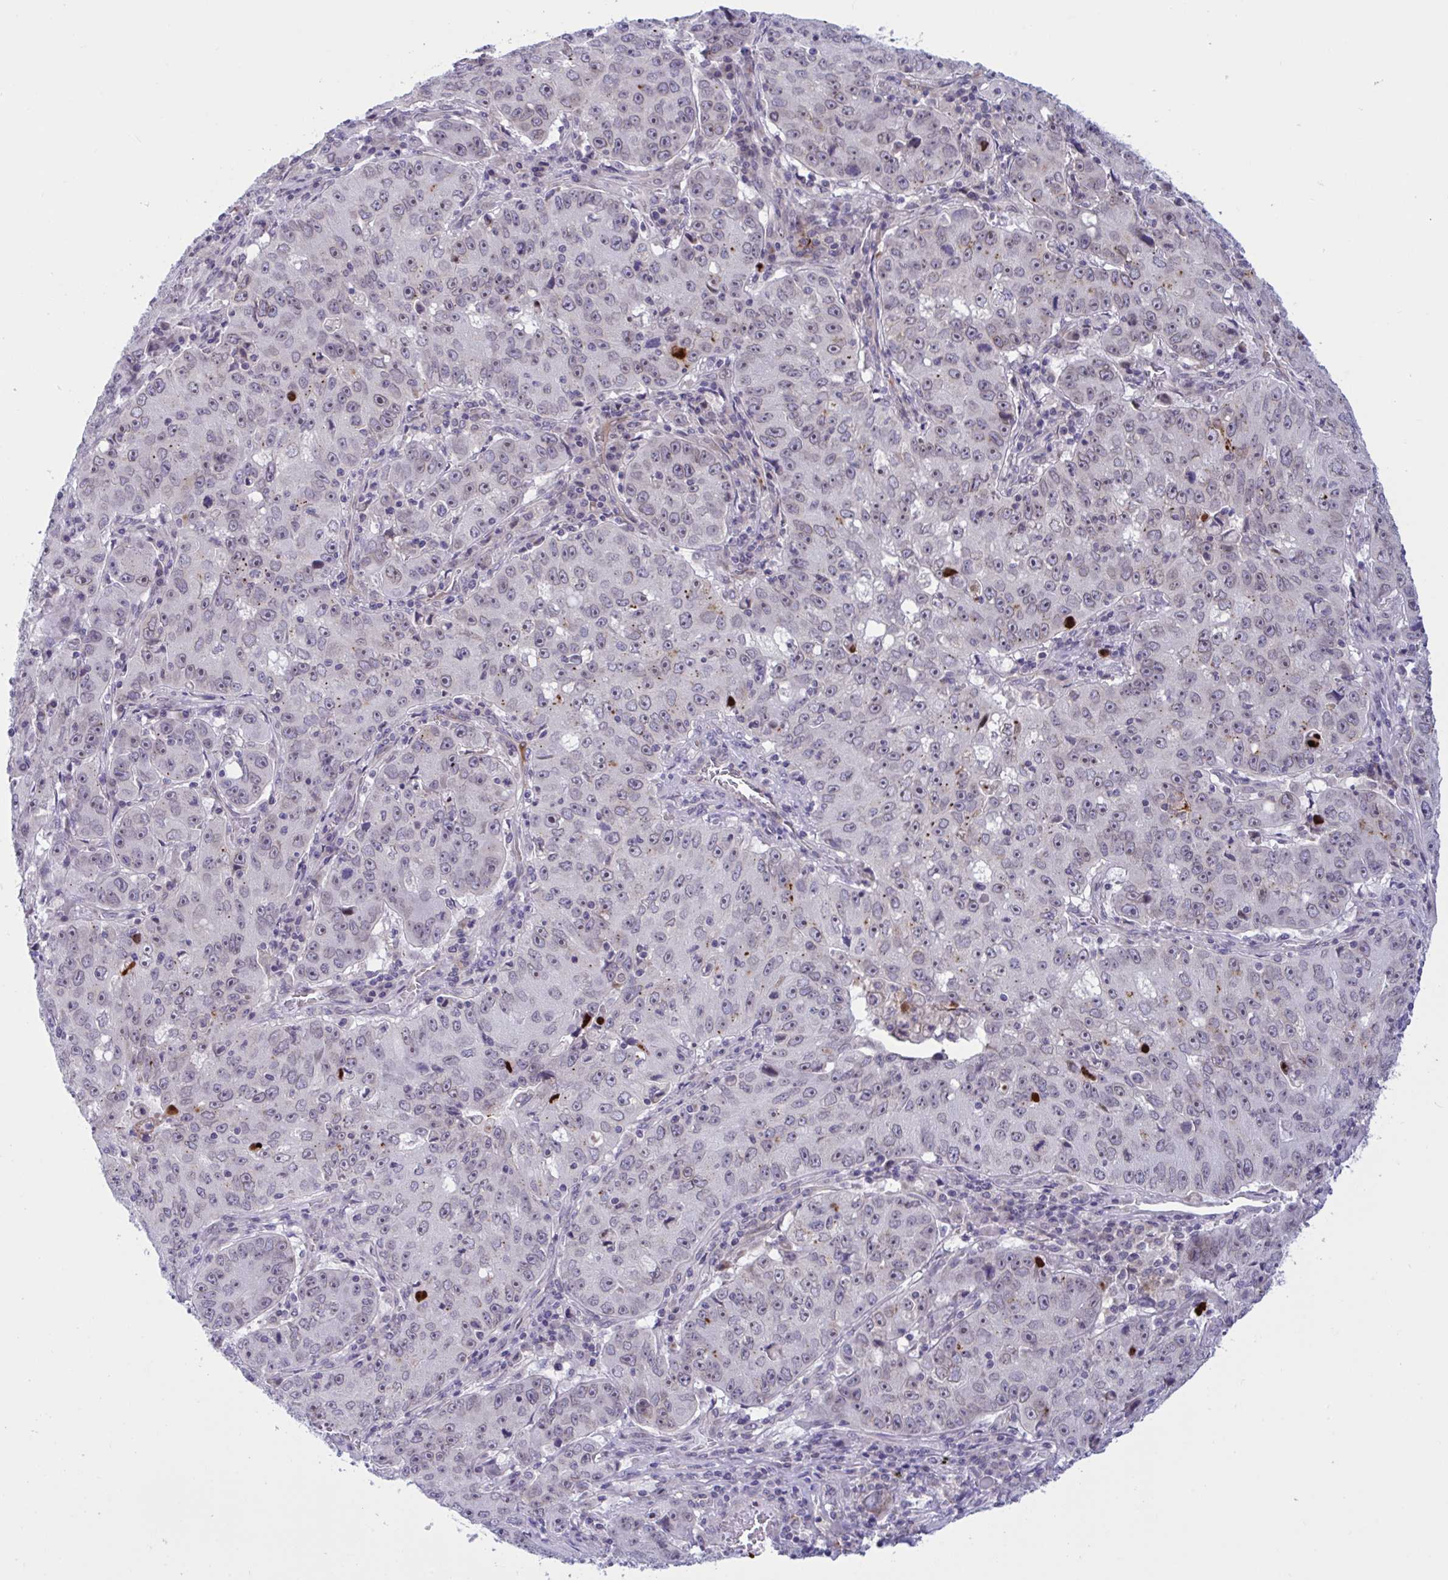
{"staining": {"intensity": "weak", "quantity": "<25%", "location": "nuclear"}, "tissue": "lung cancer", "cell_type": "Tumor cells", "image_type": "cancer", "snomed": [{"axis": "morphology", "description": "Normal morphology"}, {"axis": "morphology", "description": "Adenocarcinoma, NOS"}, {"axis": "topography", "description": "Lymph node"}, {"axis": "topography", "description": "Lung"}], "caption": "IHC of human adenocarcinoma (lung) displays no staining in tumor cells.", "gene": "DOCK11", "patient": {"sex": "female", "age": 57}}